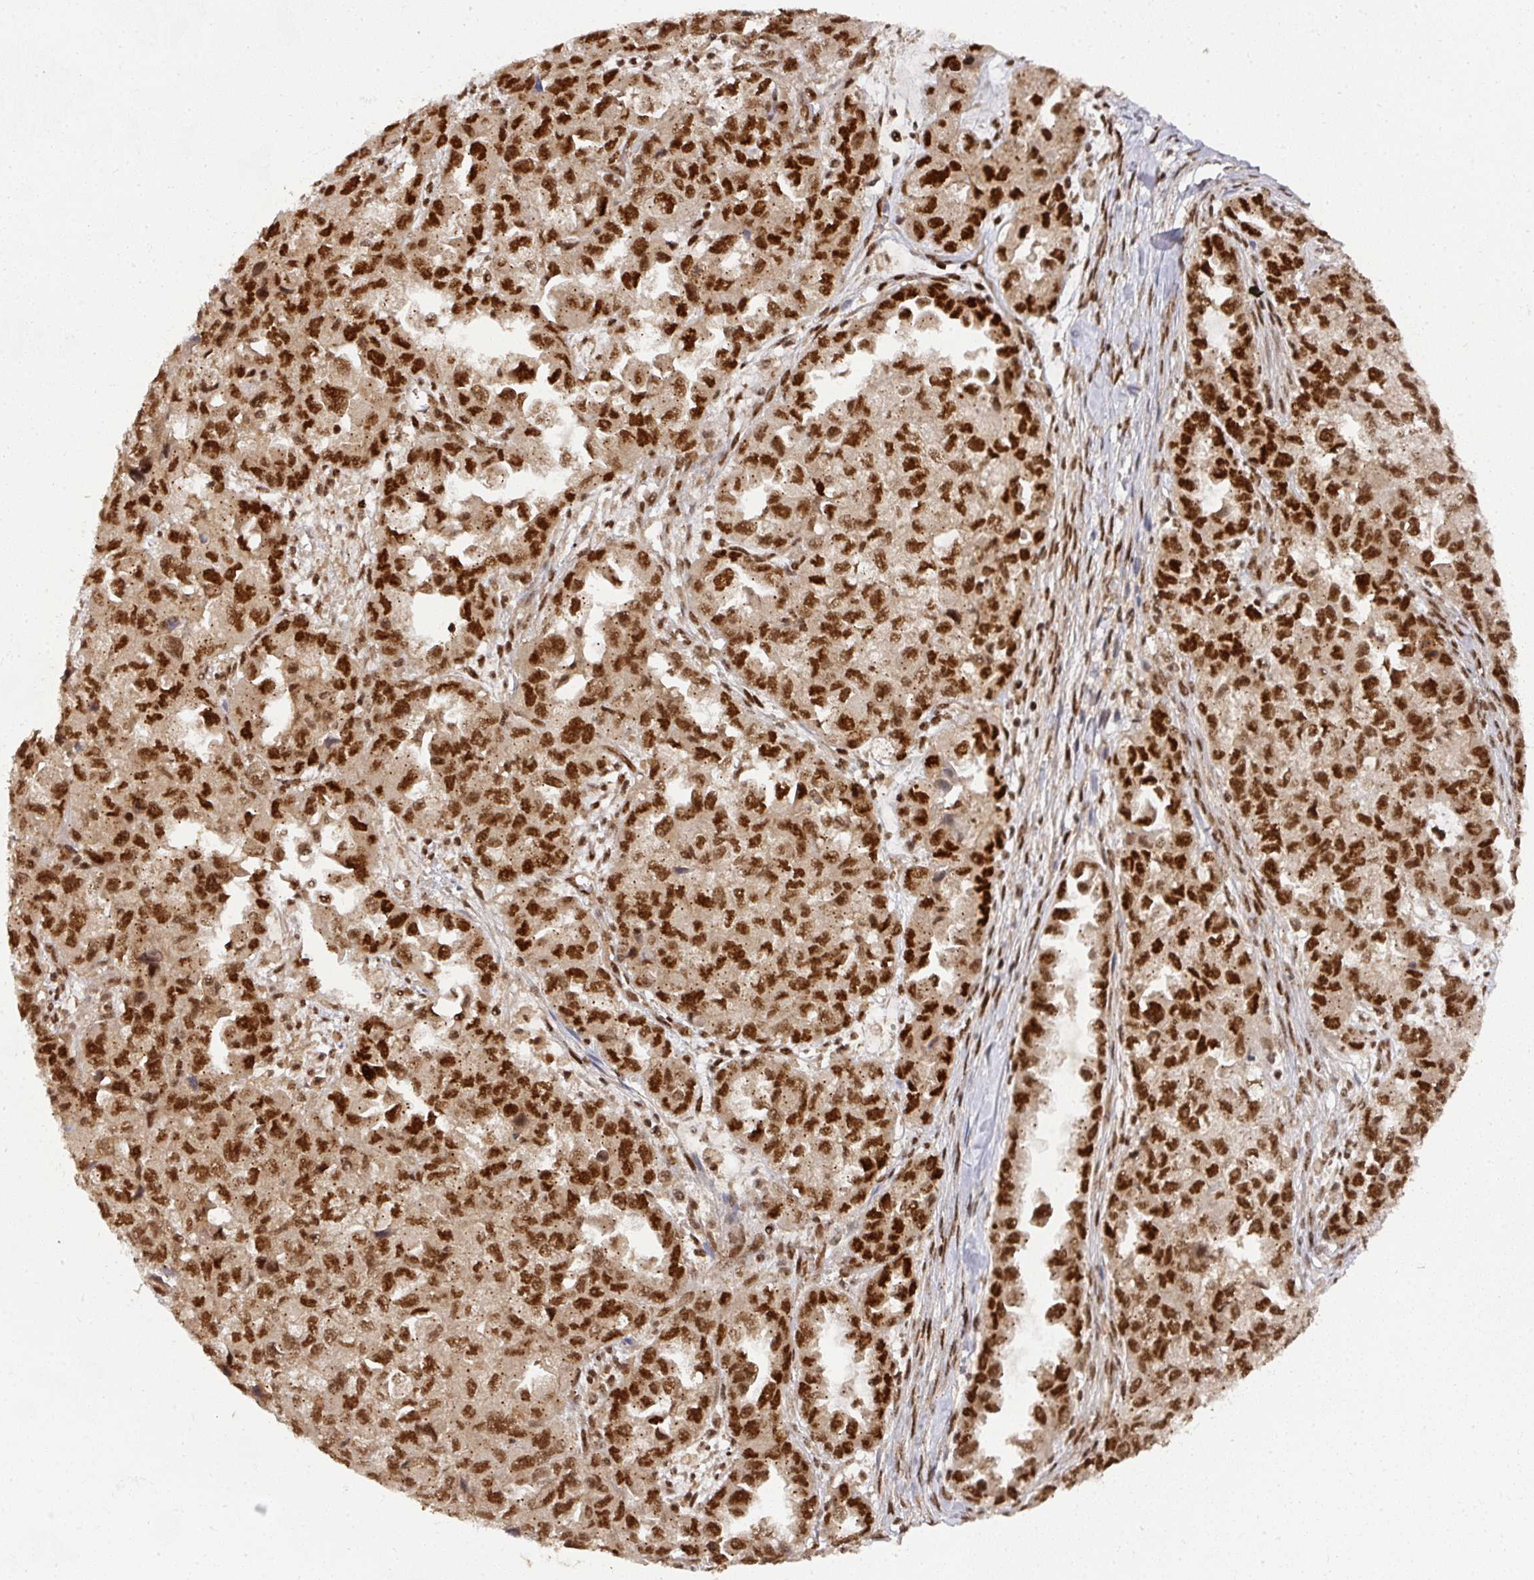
{"staining": {"intensity": "strong", "quantity": ">75%", "location": "nuclear"}, "tissue": "ovarian cancer", "cell_type": "Tumor cells", "image_type": "cancer", "snomed": [{"axis": "morphology", "description": "Cystadenocarcinoma, serous, NOS"}, {"axis": "topography", "description": "Ovary"}], "caption": "Ovarian serous cystadenocarcinoma stained for a protein (brown) exhibits strong nuclear positive positivity in approximately >75% of tumor cells.", "gene": "DIDO1", "patient": {"sex": "female", "age": 84}}